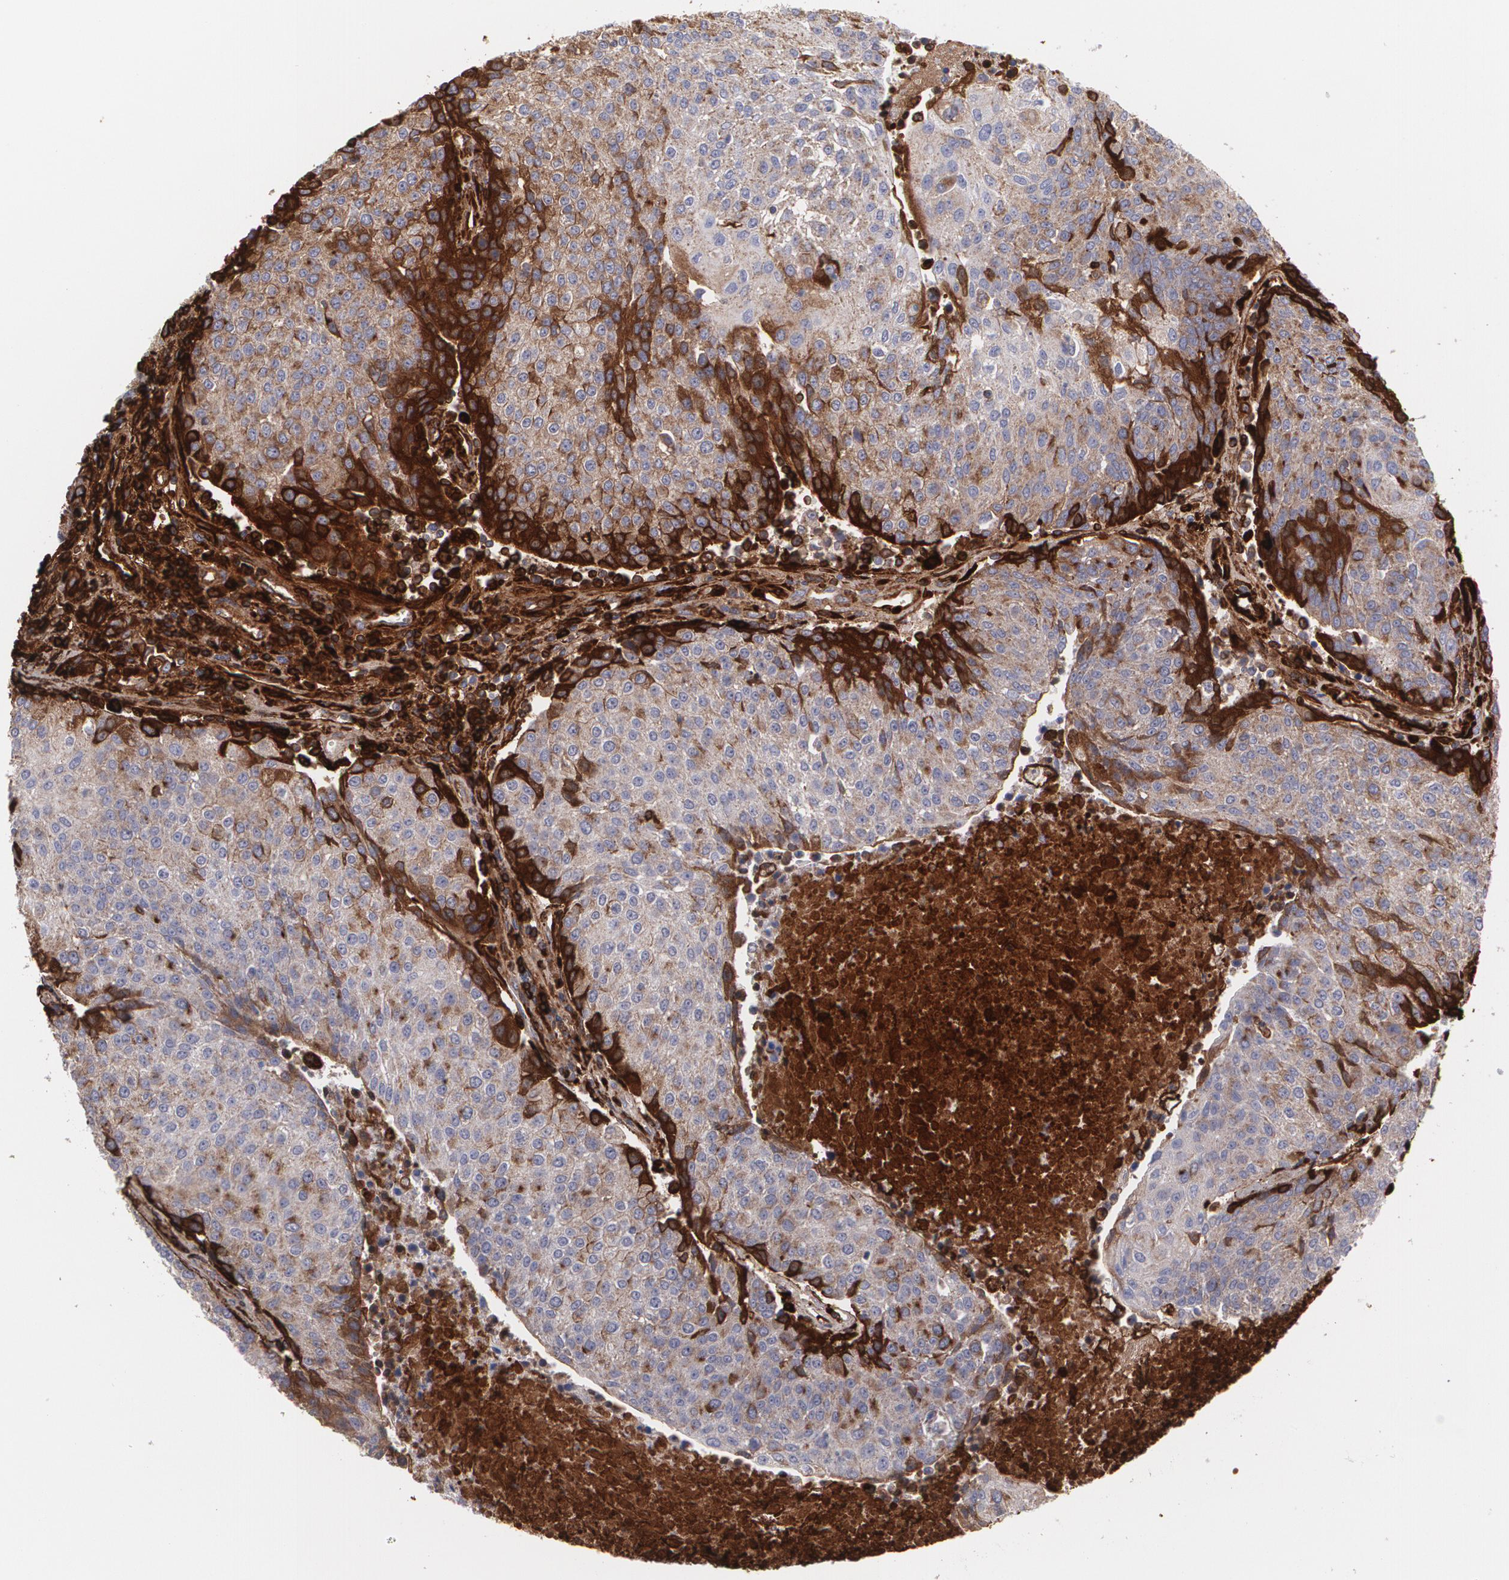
{"staining": {"intensity": "moderate", "quantity": ">75%", "location": "cytoplasmic/membranous"}, "tissue": "urothelial cancer", "cell_type": "Tumor cells", "image_type": "cancer", "snomed": [{"axis": "morphology", "description": "Urothelial carcinoma, High grade"}, {"axis": "topography", "description": "Urinary bladder"}], "caption": "Moderate cytoplasmic/membranous expression is appreciated in about >75% of tumor cells in urothelial carcinoma (high-grade).", "gene": "FBLN1", "patient": {"sex": "male", "age": 54}}